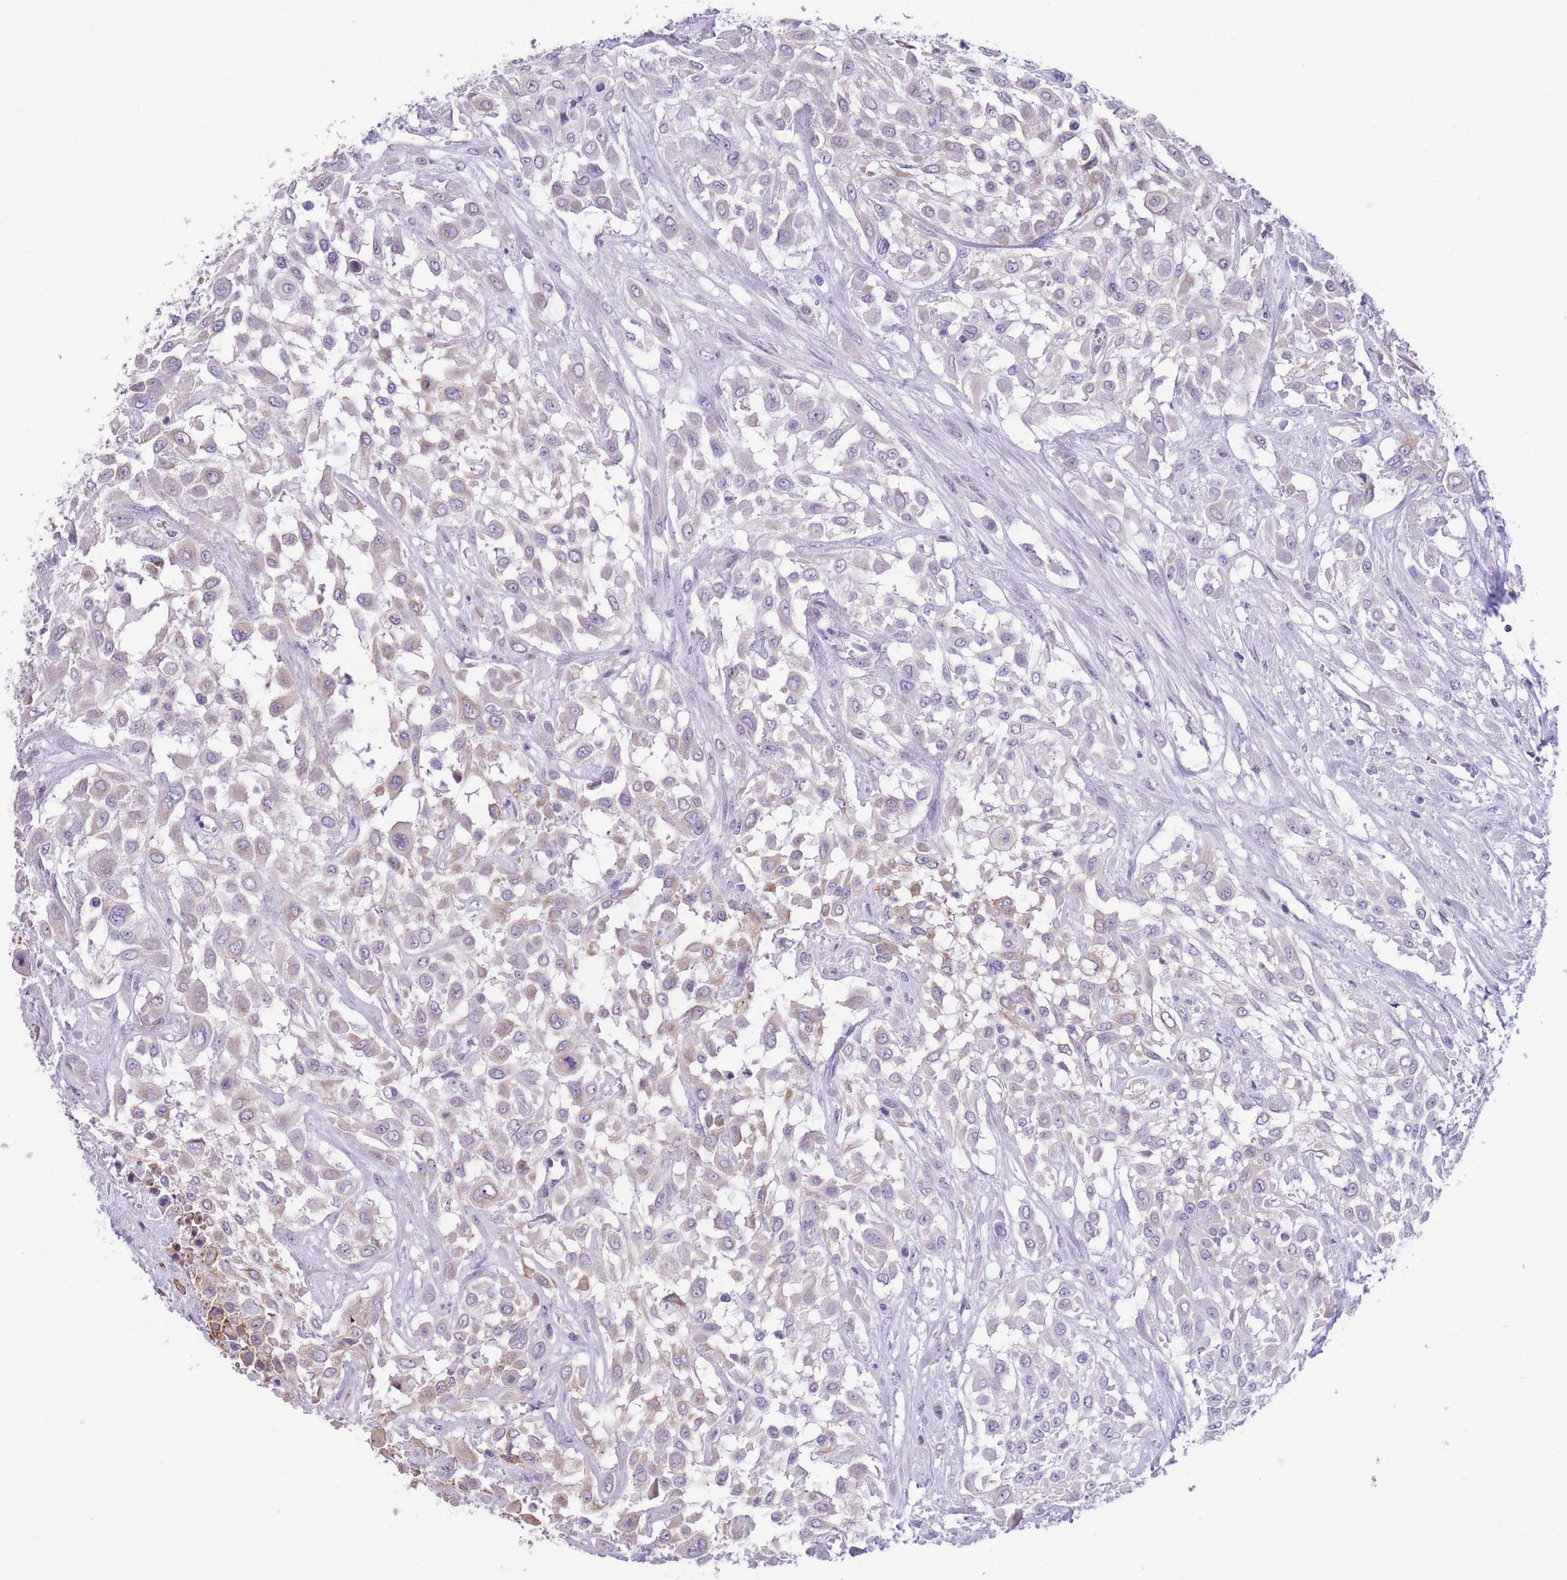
{"staining": {"intensity": "weak", "quantity": "<25%", "location": "cytoplasmic/membranous"}, "tissue": "urothelial cancer", "cell_type": "Tumor cells", "image_type": "cancer", "snomed": [{"axis": "morphology", "description": "Urothelial carcinoma, High grade"}, {"axis": "topography", "description": "Urinary bladder"}], "caption": "This is an immunohistochemistry photomicrograph of human urothelial carcinoma (high-grade). There is no expression in tumor cells.", "gene": "RAI2", "patient": {"sex": "male", "age": 57}}